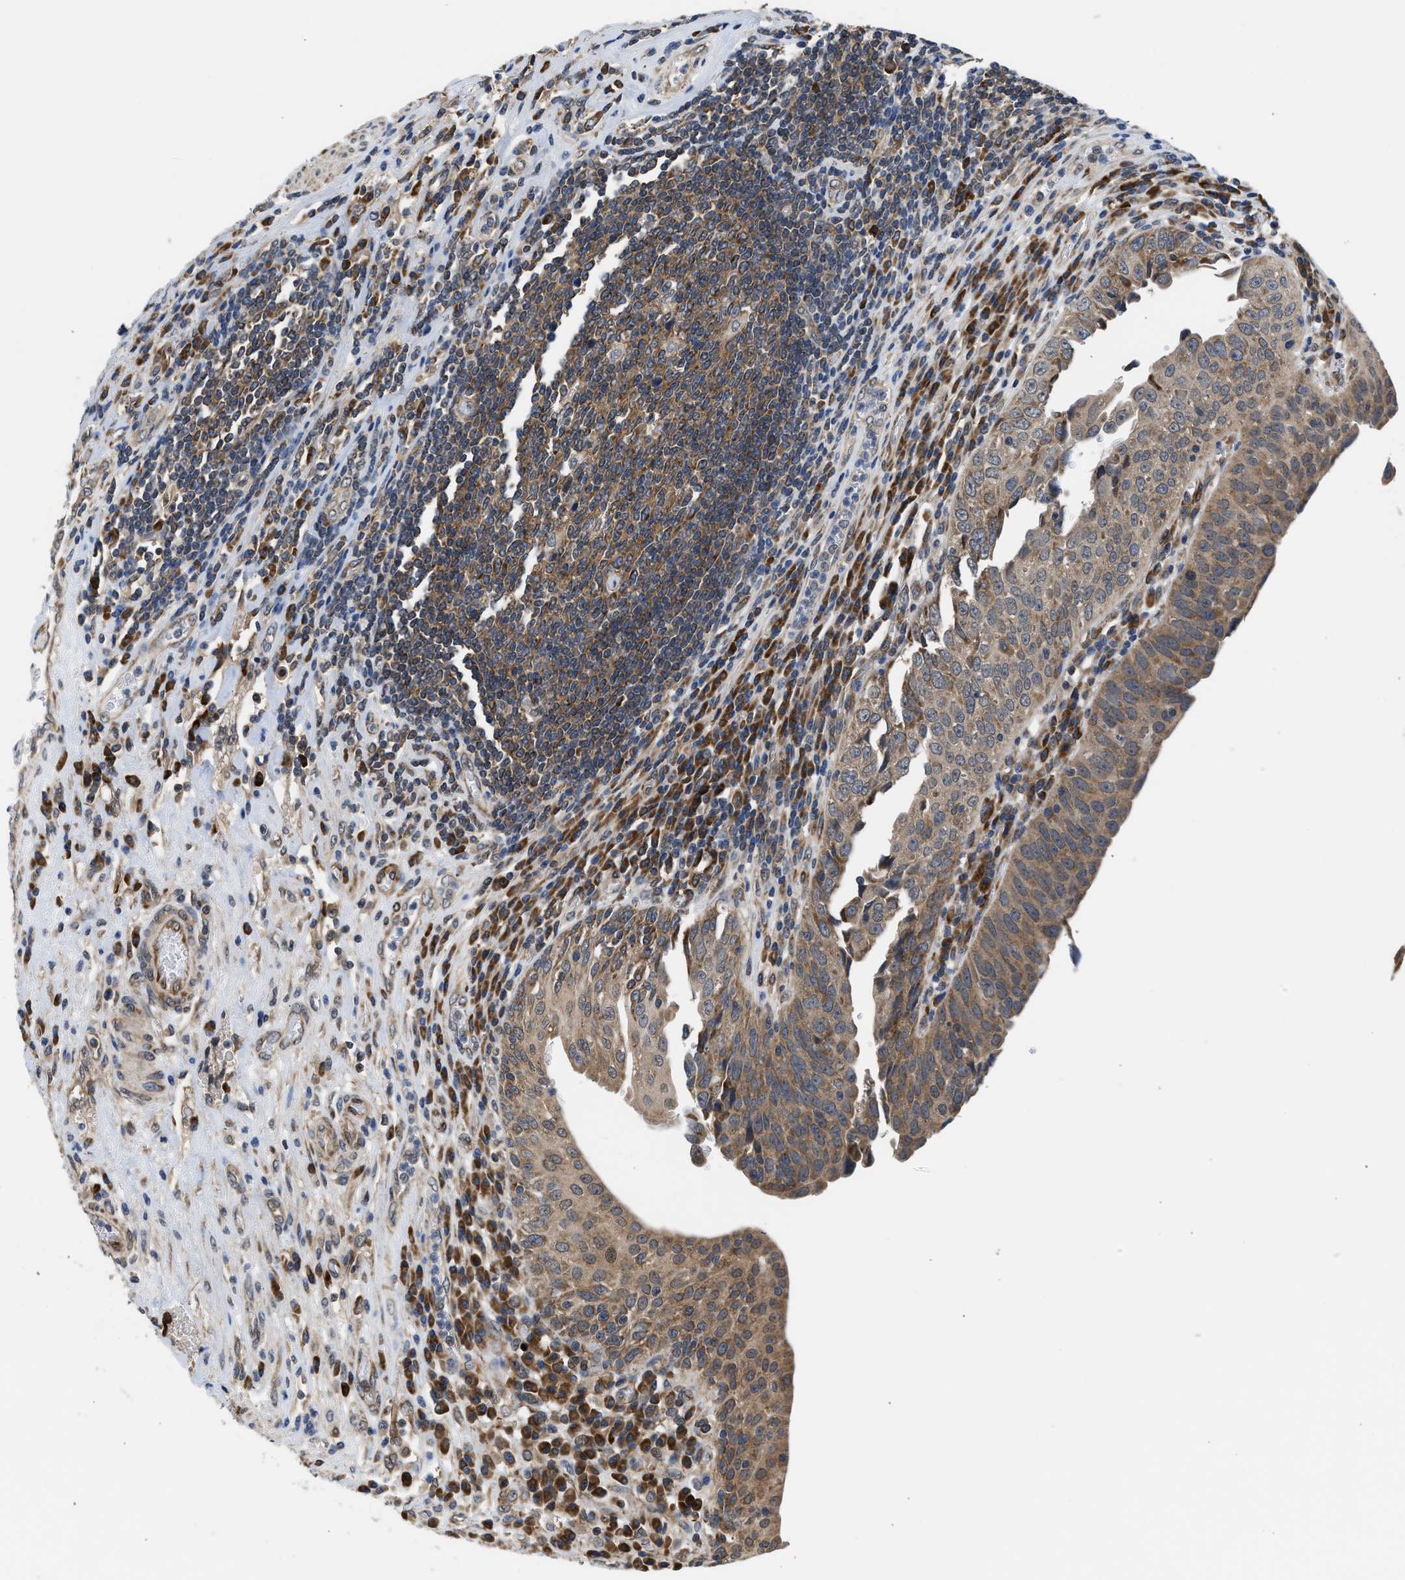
{"staining": {"intensity": "moderate", "quantity": ">75%", "location": "cytoplasmic/membranous"}, "tissue": "urothelial cancer", "cell_type": "Tumor cells", "image_type": "cancer", "snomed": [{"axis": "morphology", "description": "Urothelial carcinoma, High grade"}, {"axis": "topography", "description": "Urinary bladder"}], "caption": "Immunohistochemical staining of urothelial cancer demonstrates medium levels of moderate cytoplasmic/membranous protein expression in approximately >75% of tumor cells.", "gene": "POLG2", "patient": {"sex": "female", "age": 80}}